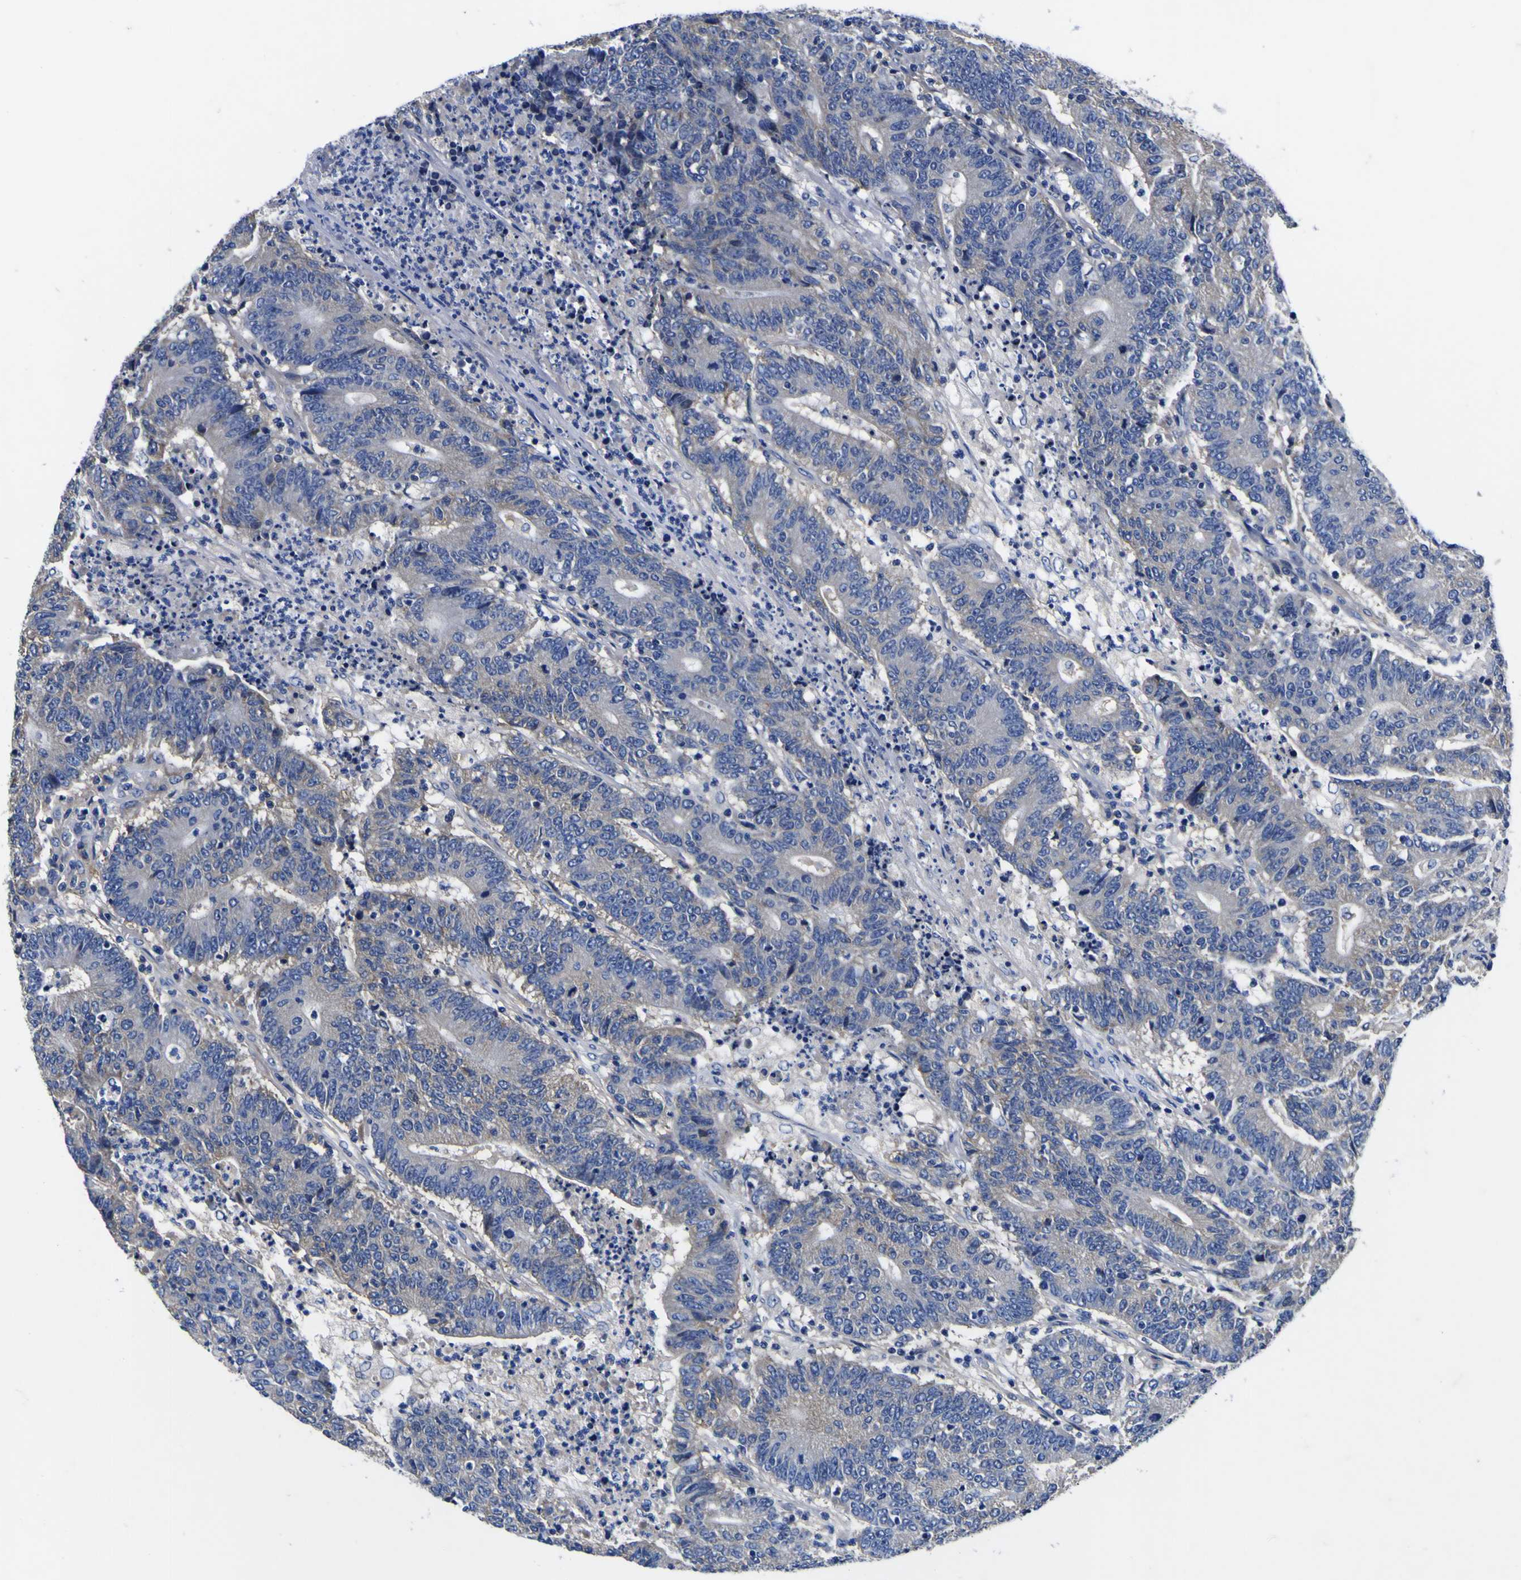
{"staining": {"intensity": "negative", "quantity": "none", "location": "none"}, "tissue": "colorectal cancer", "cell_type": "Tumor cells", "image_type": "cancer", "snomed": [{"axis": "morphology", "description": "Normal tissue, NOS"}, {"axis": "morphology", "description": "Adenocarcinoma, NOS"}, {"axis": "topography", "description": "Colon"}], "caption": "Colorectal cancer (adenocarcinoma) was stained to show a protein in brown. There is no significant positivity in tumor cells.", "gene": "VASN", "patient": {"sex": "female", "age": 75}}